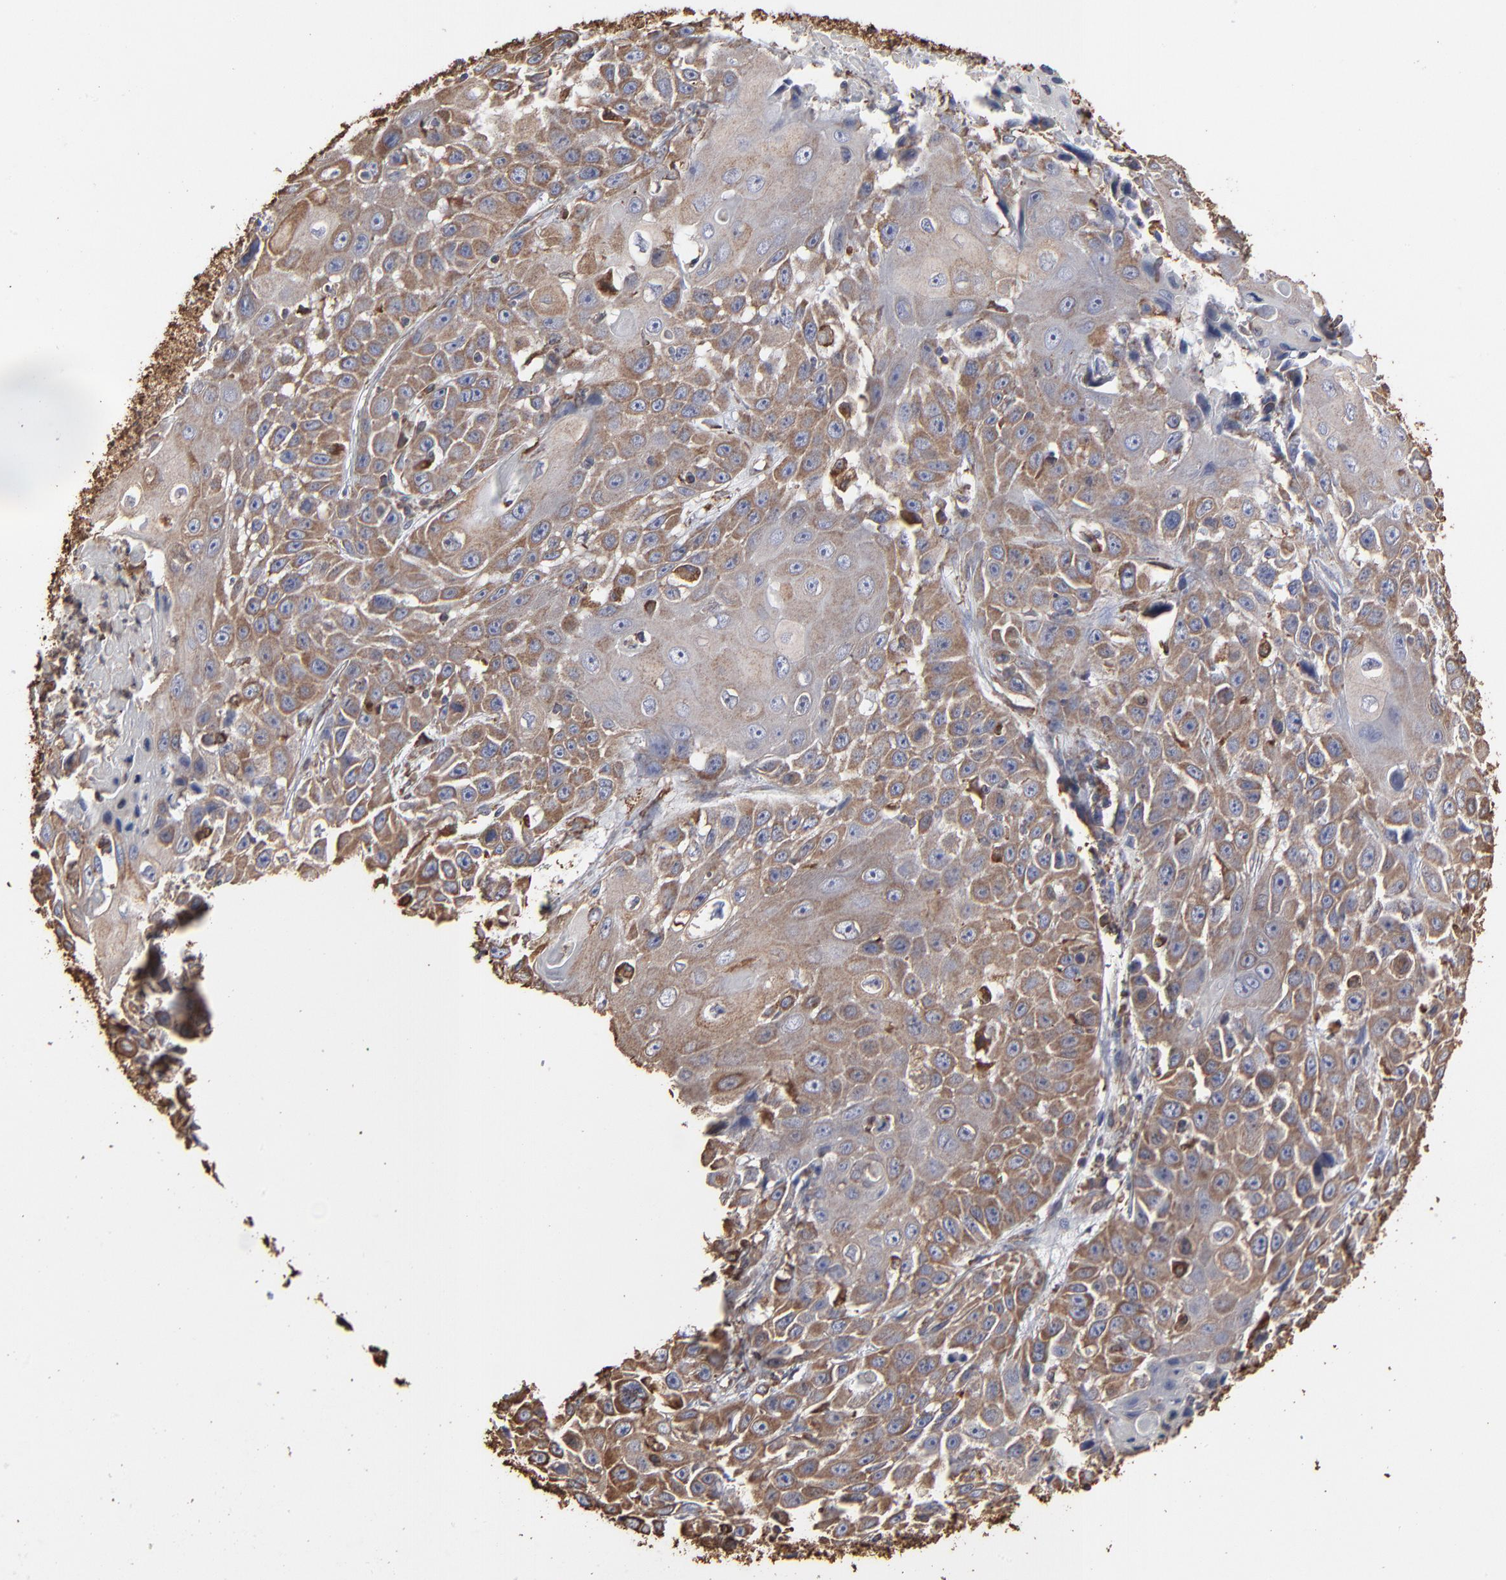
{"staining": {"intensity": "moderate", "quantity": ">75%", "location": "cytoplasmic/membranous"}, "tissue": "cervical cancer", "cell_type": "Tumor cells", "image_type": "cancer", "snomed": [{"axis": "morphology", "description": "Squamous cell carcinoma, NOS"}, {"axis": "topography", "description": "Cervix"}], "caption": "An immunohistochemistry histopathology image of neoplastic tissue is shown. Protein staining in brown labels moderate cytoplasmic/membranous positivity in cervical squamous cell carcinoma within tumor cells.", "gene": "PDIA3", "patient": {"sex": "female", "age": 39}}